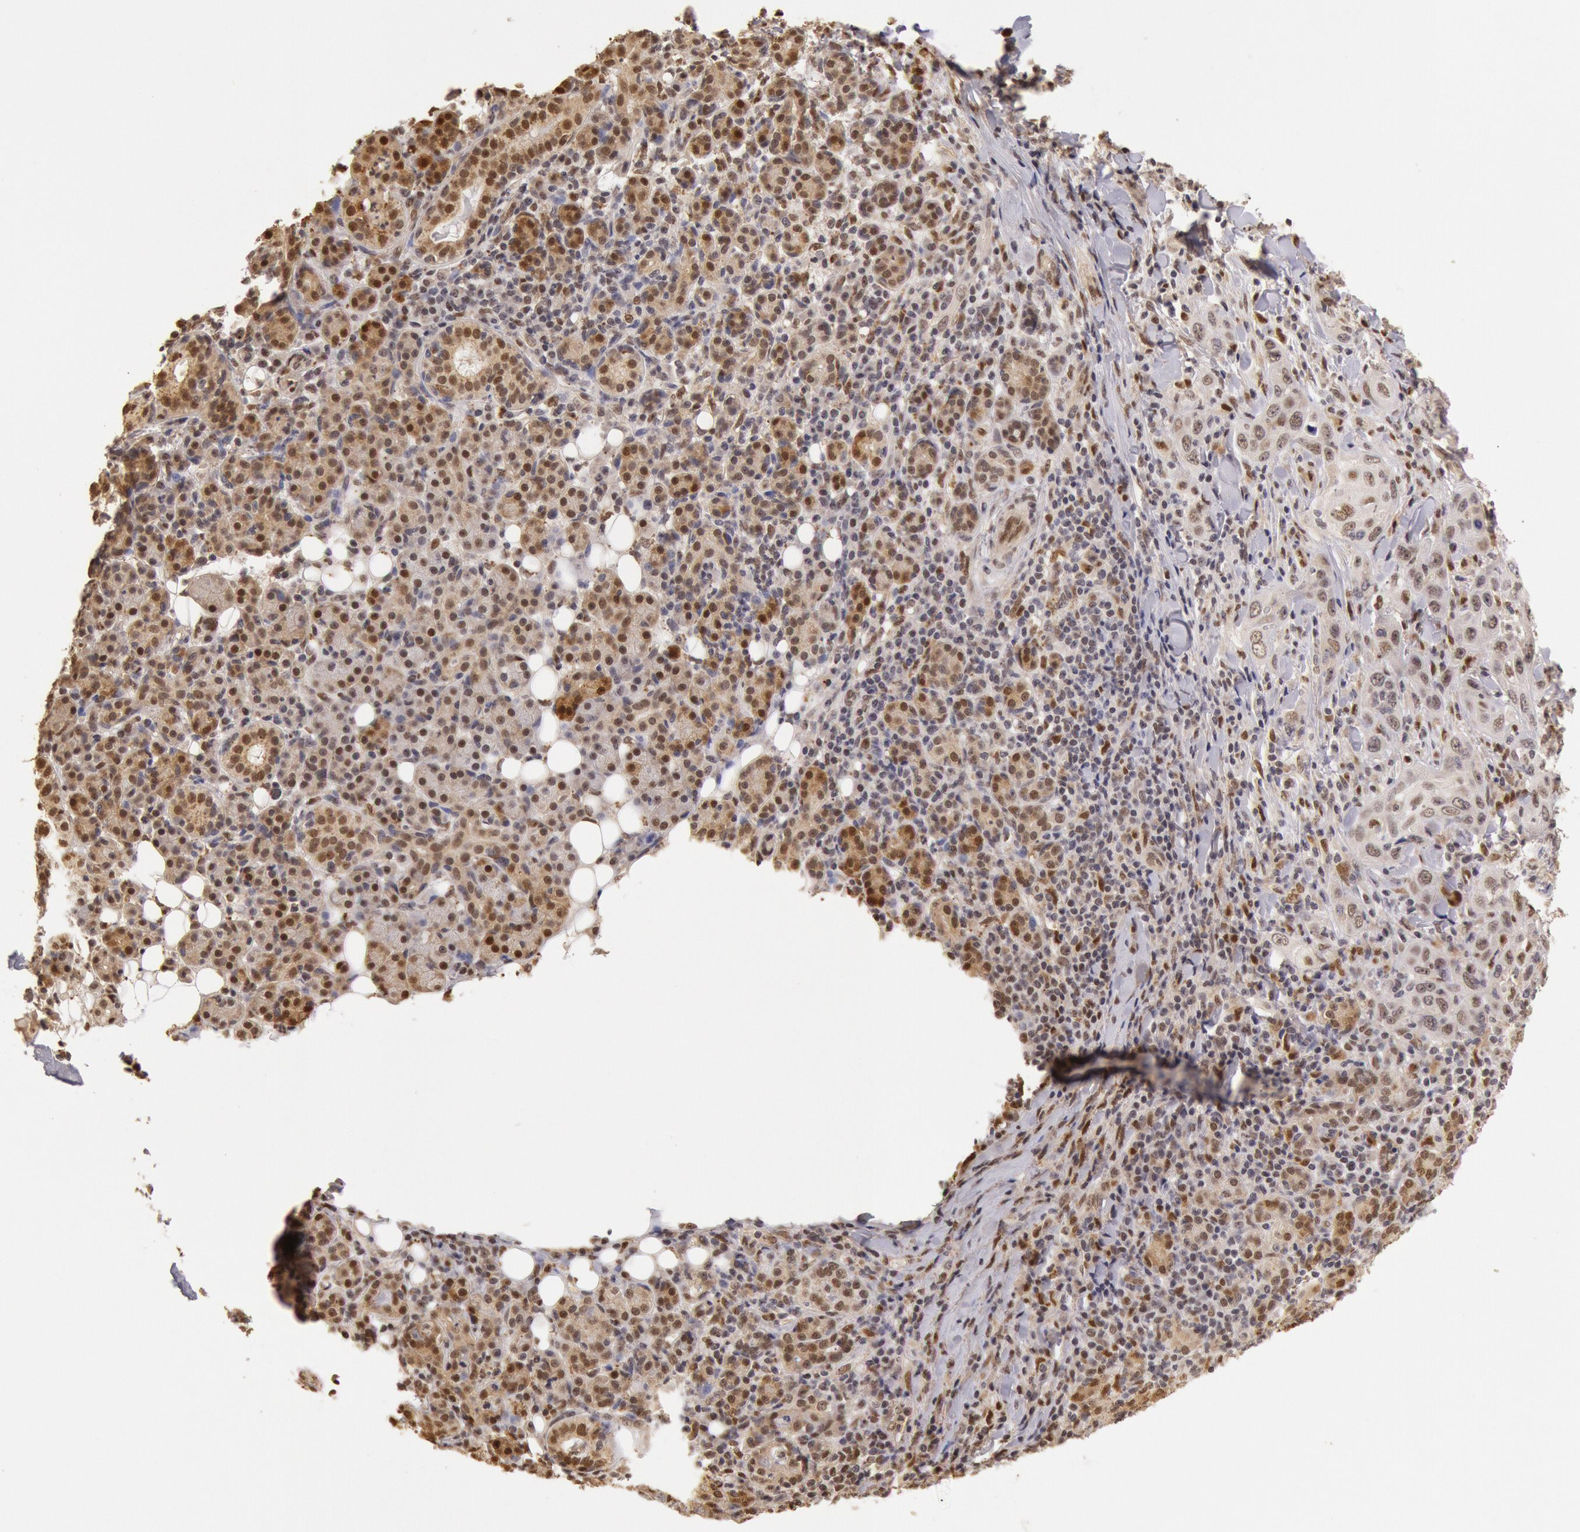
{"staining": {"intensity": "moderate", "quantity": "25%-75%", "location": "nuclear"}, "tissue": "skin cancer", "cell_type": "Tumor cells", "image_type": "cancer", "snomed": [{"axis": "morphology", "description": "Squamous cell carcinoma, NOS"}, {"axis": "topography", "description": "Skin"}], "caption": "A photomicrograph showing moderate nuclear staining in approximately 25%-75% of tumor cells in skin cancer, as visualized by brown immunohistochemical staining.", "gene": "LIG4", "patient": {"sex": "male", "age": 84}}